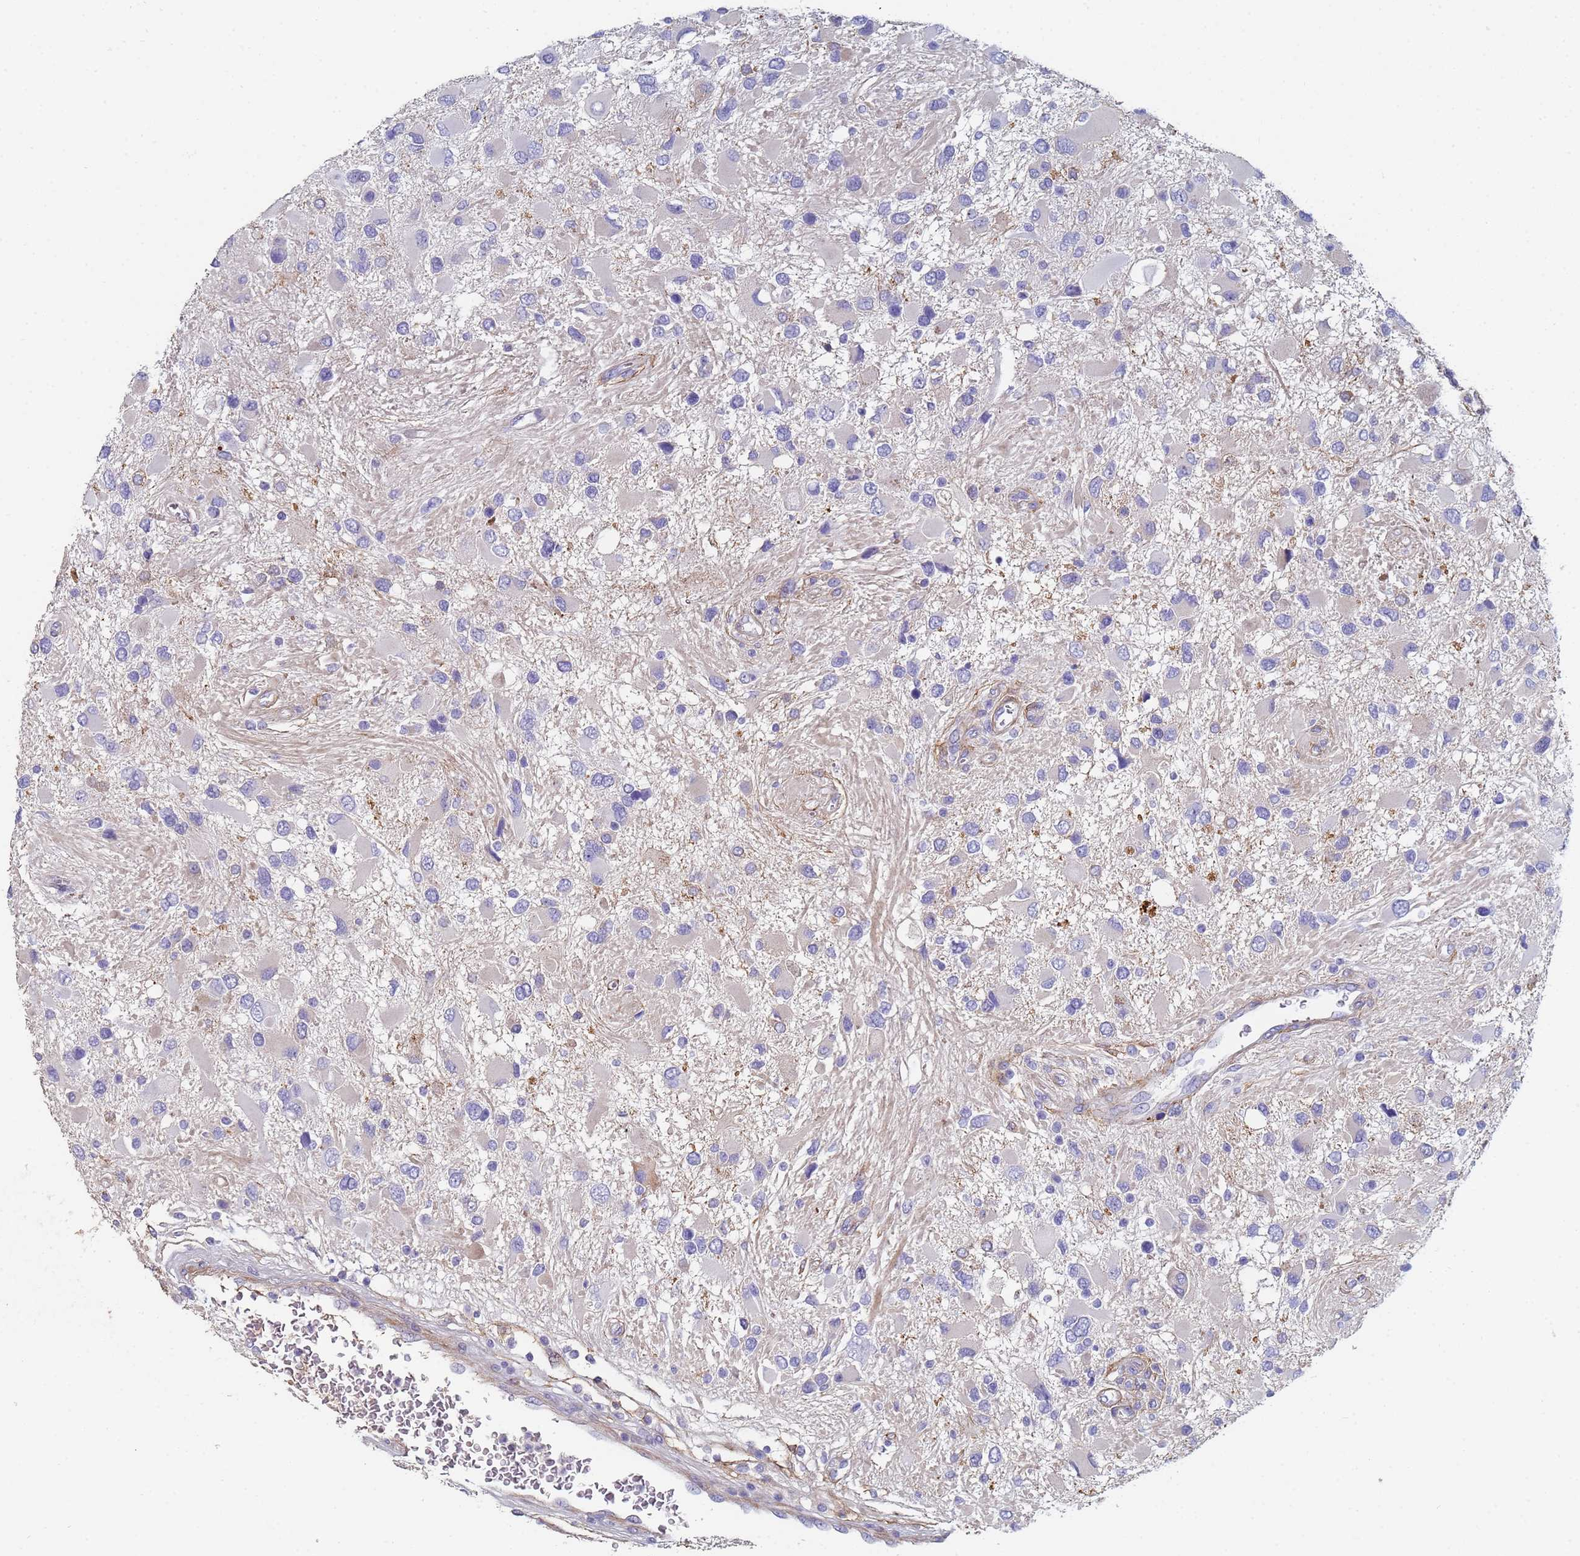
{"staining": {"intensity": "negative", "quantity": "none", "location": "none"}, "tissue": "glioma", "cell_type": "Tumor cells", "image_type": "cancer", "snomed": [{"axis": "morphology", "description": "Glioma, malignant, High grade"}, {"axis": "topography", "description": "Brain"}], "caption": "Immunohistochemical staining of malignant glioma (high-grade) reveals no significant positivity in tumor cells. (Brightfield microscopy of DAB immunohistochemistry (IHC) at high magnification).", "gene": "ABCA8", "patient": {"sex": "male", "age": 53}}